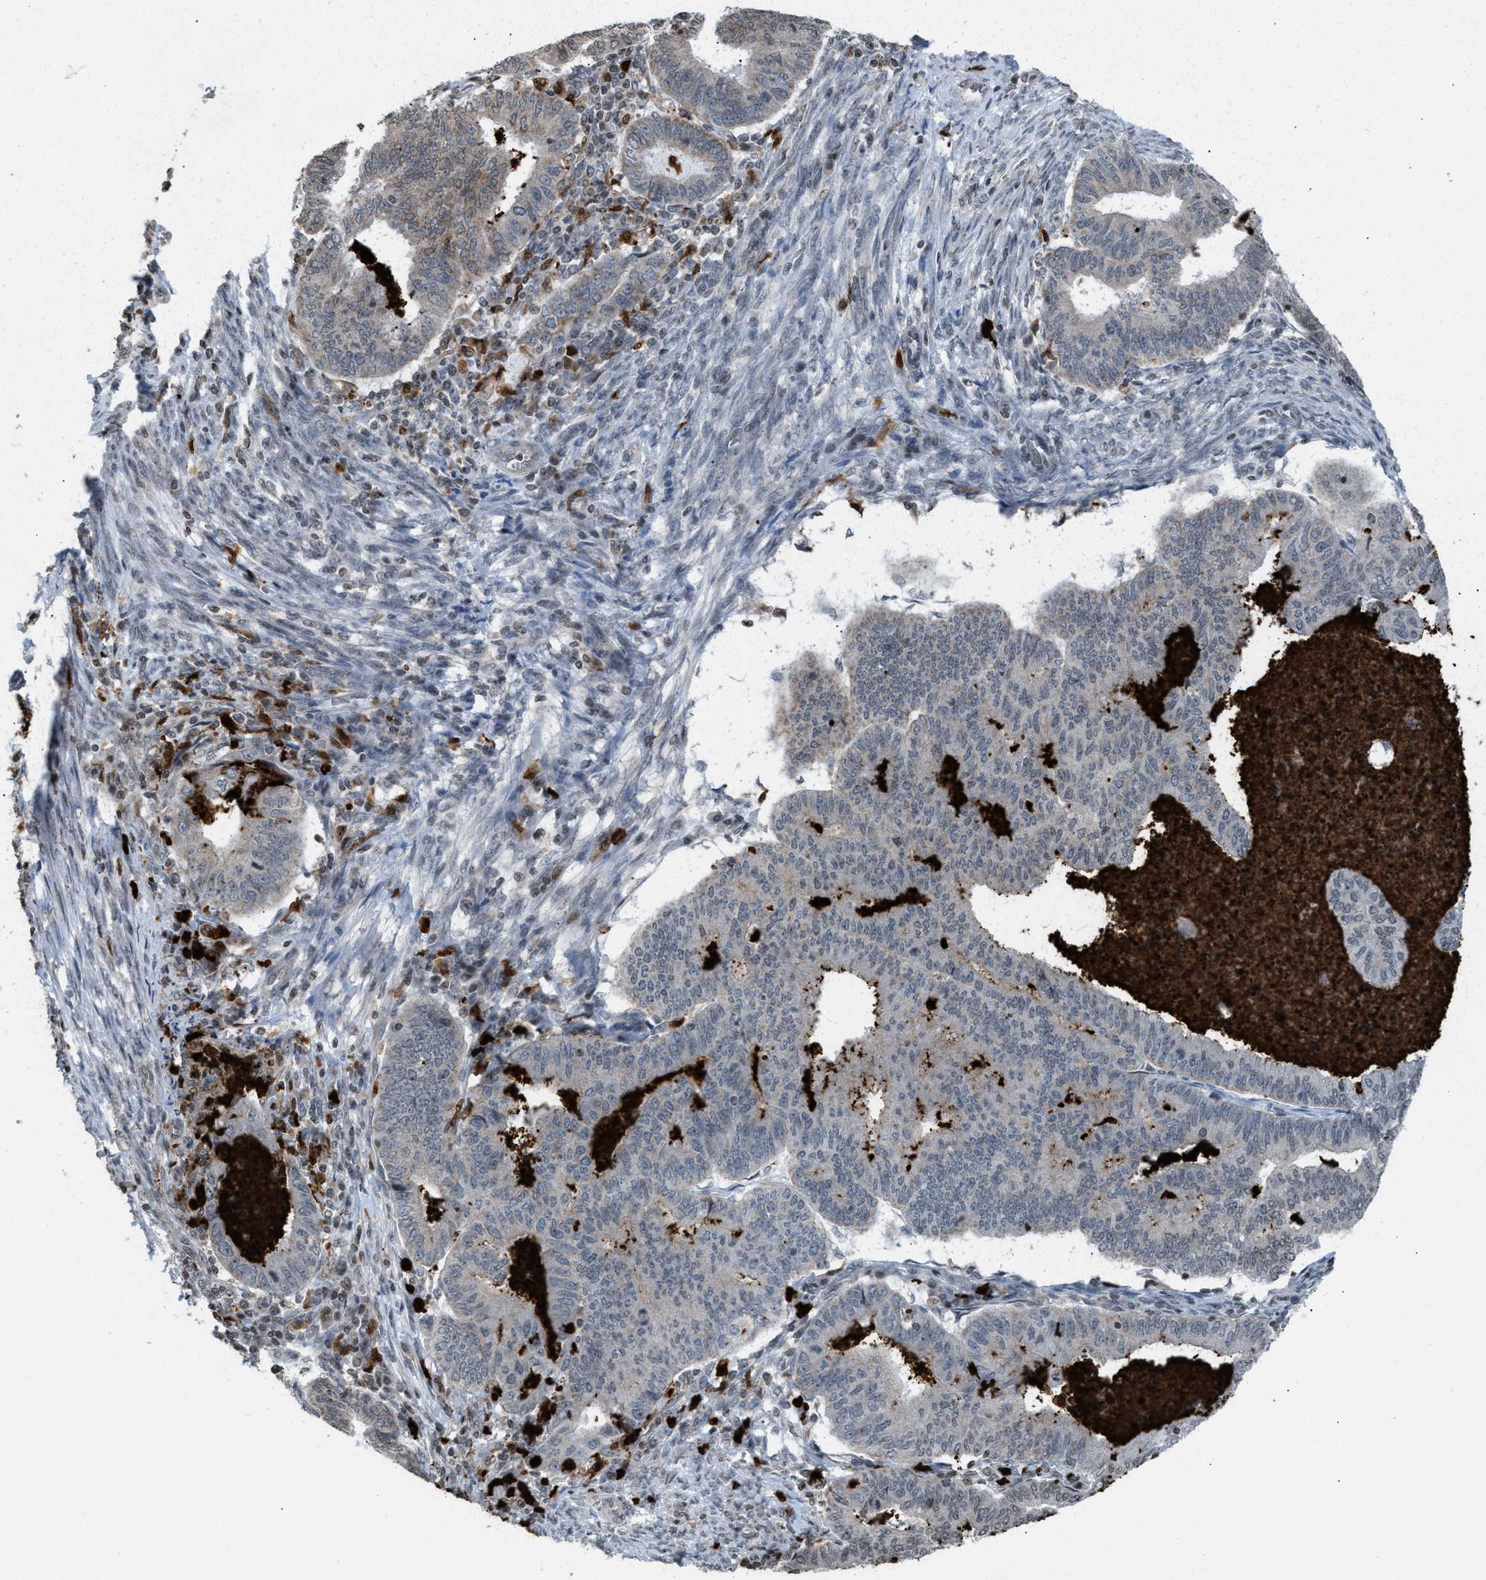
{"staining": {"intensity": "weak", "quantity": "<25%", "location": "cytoplasmic/membranous"}, "tissue": "endometrial cancer", "cell_type": "Tumor cells", "image_type": "cancer", "snomed": [{"axis": "morphology", "description": "Polyp, NOS"}, {"axis": "morphology", "description": "Adenocarcinoma, NOS"}, {"axis": "morphology", "description": "Adenoma, NOS"}, {"axis": "topography", "description": "Endometrium"}], "caption": "DAB (3,3'-diaminobenzidine) immunohistochemical staining of endometrial cancer displays no significant expression in tumor cells.", "gene": "PRUNE2", "patient": {"sex": "female", "age": 79}}